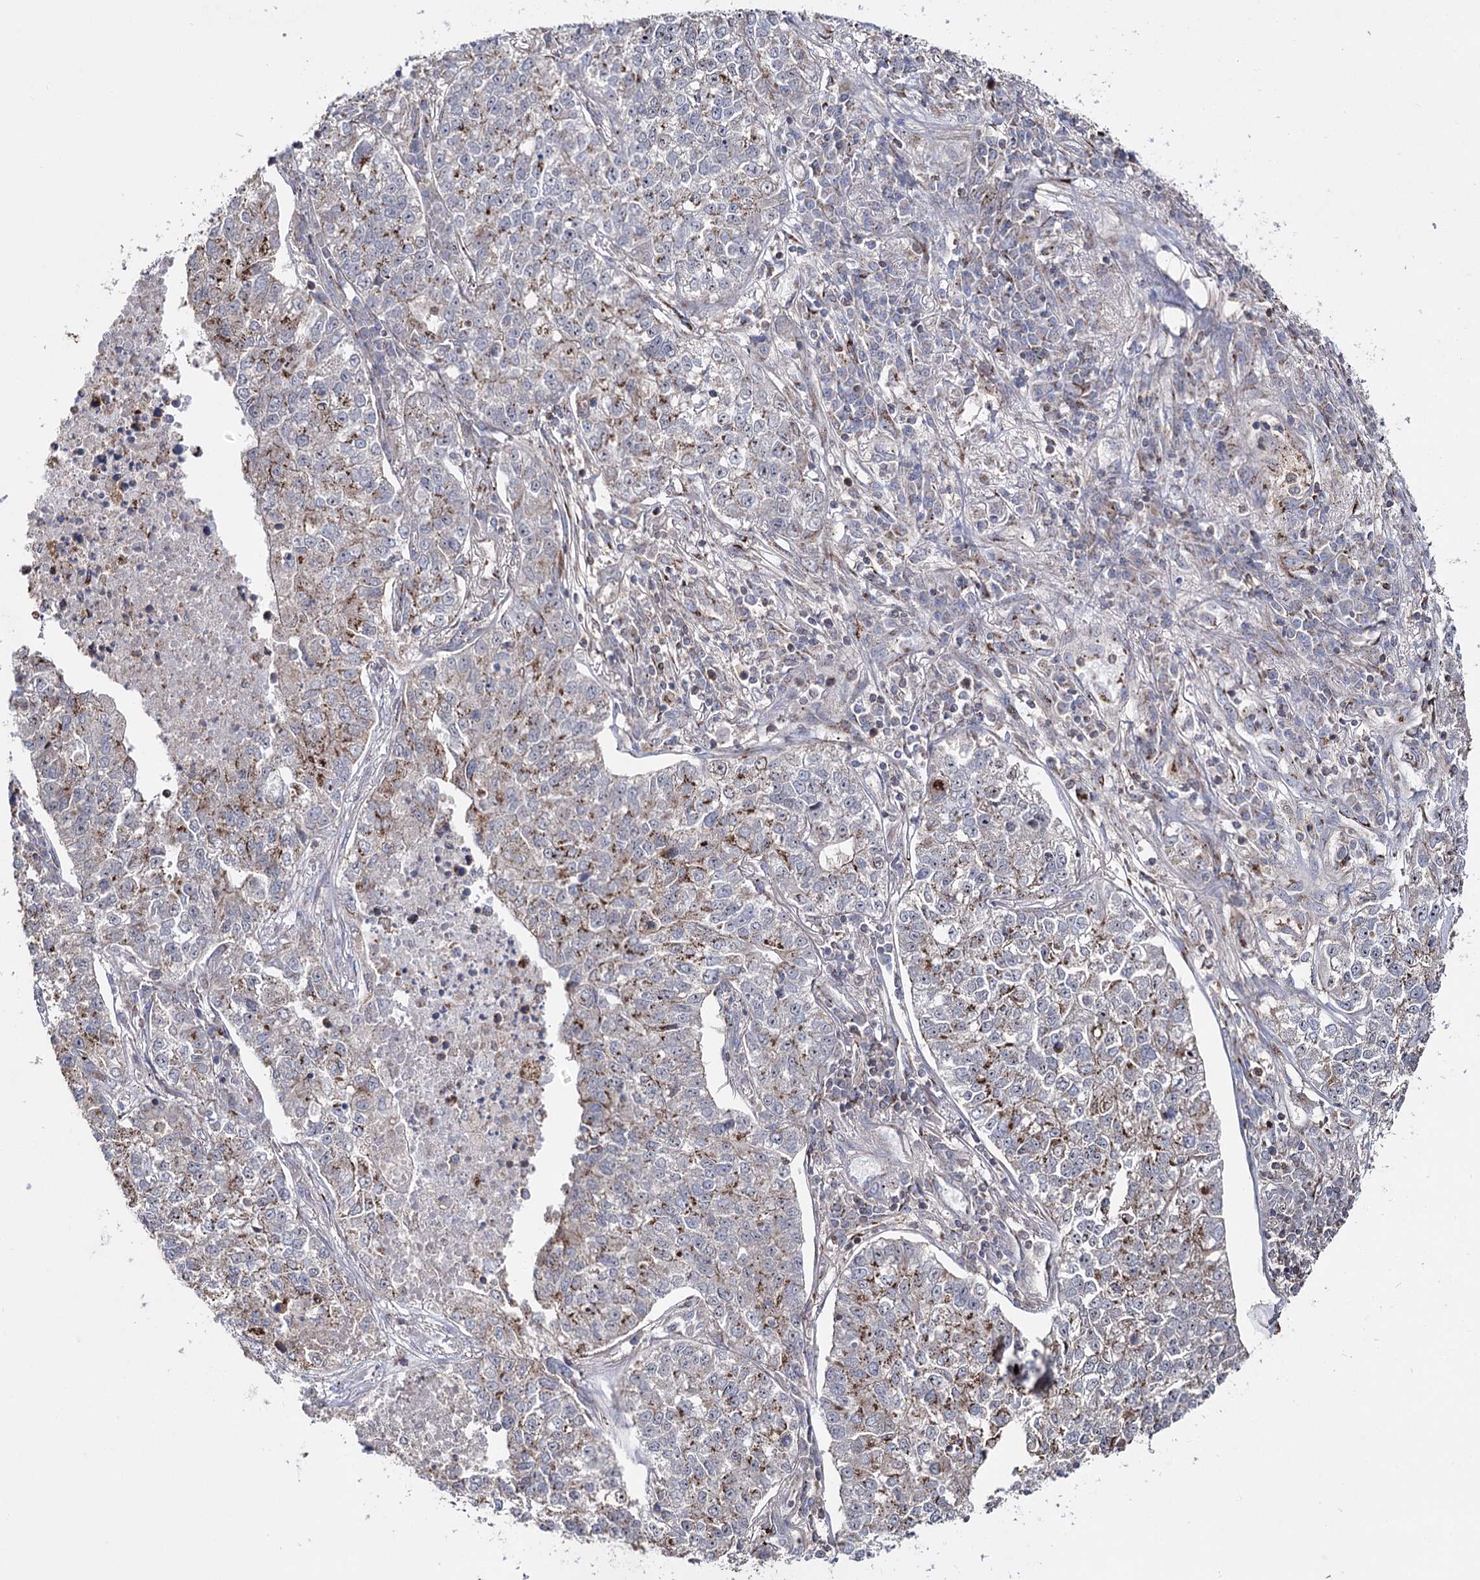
{"staining": {"intensity": "strong", "quantity": "25%-75%", "location": "cytoplasmic/membranous"}, "tissue": "lung cancer", "cell_type": "Tumor cells", "image_type": "cancer", "snomed": [{"axis": "morphology", "description": "Adenocarcinoma, NOS"}, {"axis": "topography", "description": "Lung"}], "caption": "Lung cancer (adenocarcinoma) stained with a brown dye shows strong cytoplasmic/membranous positive positivity in about 25%-75% of tumor cells.", "gene": "ARHGAP20", "patient": {"sex": "male", "age": 49}}